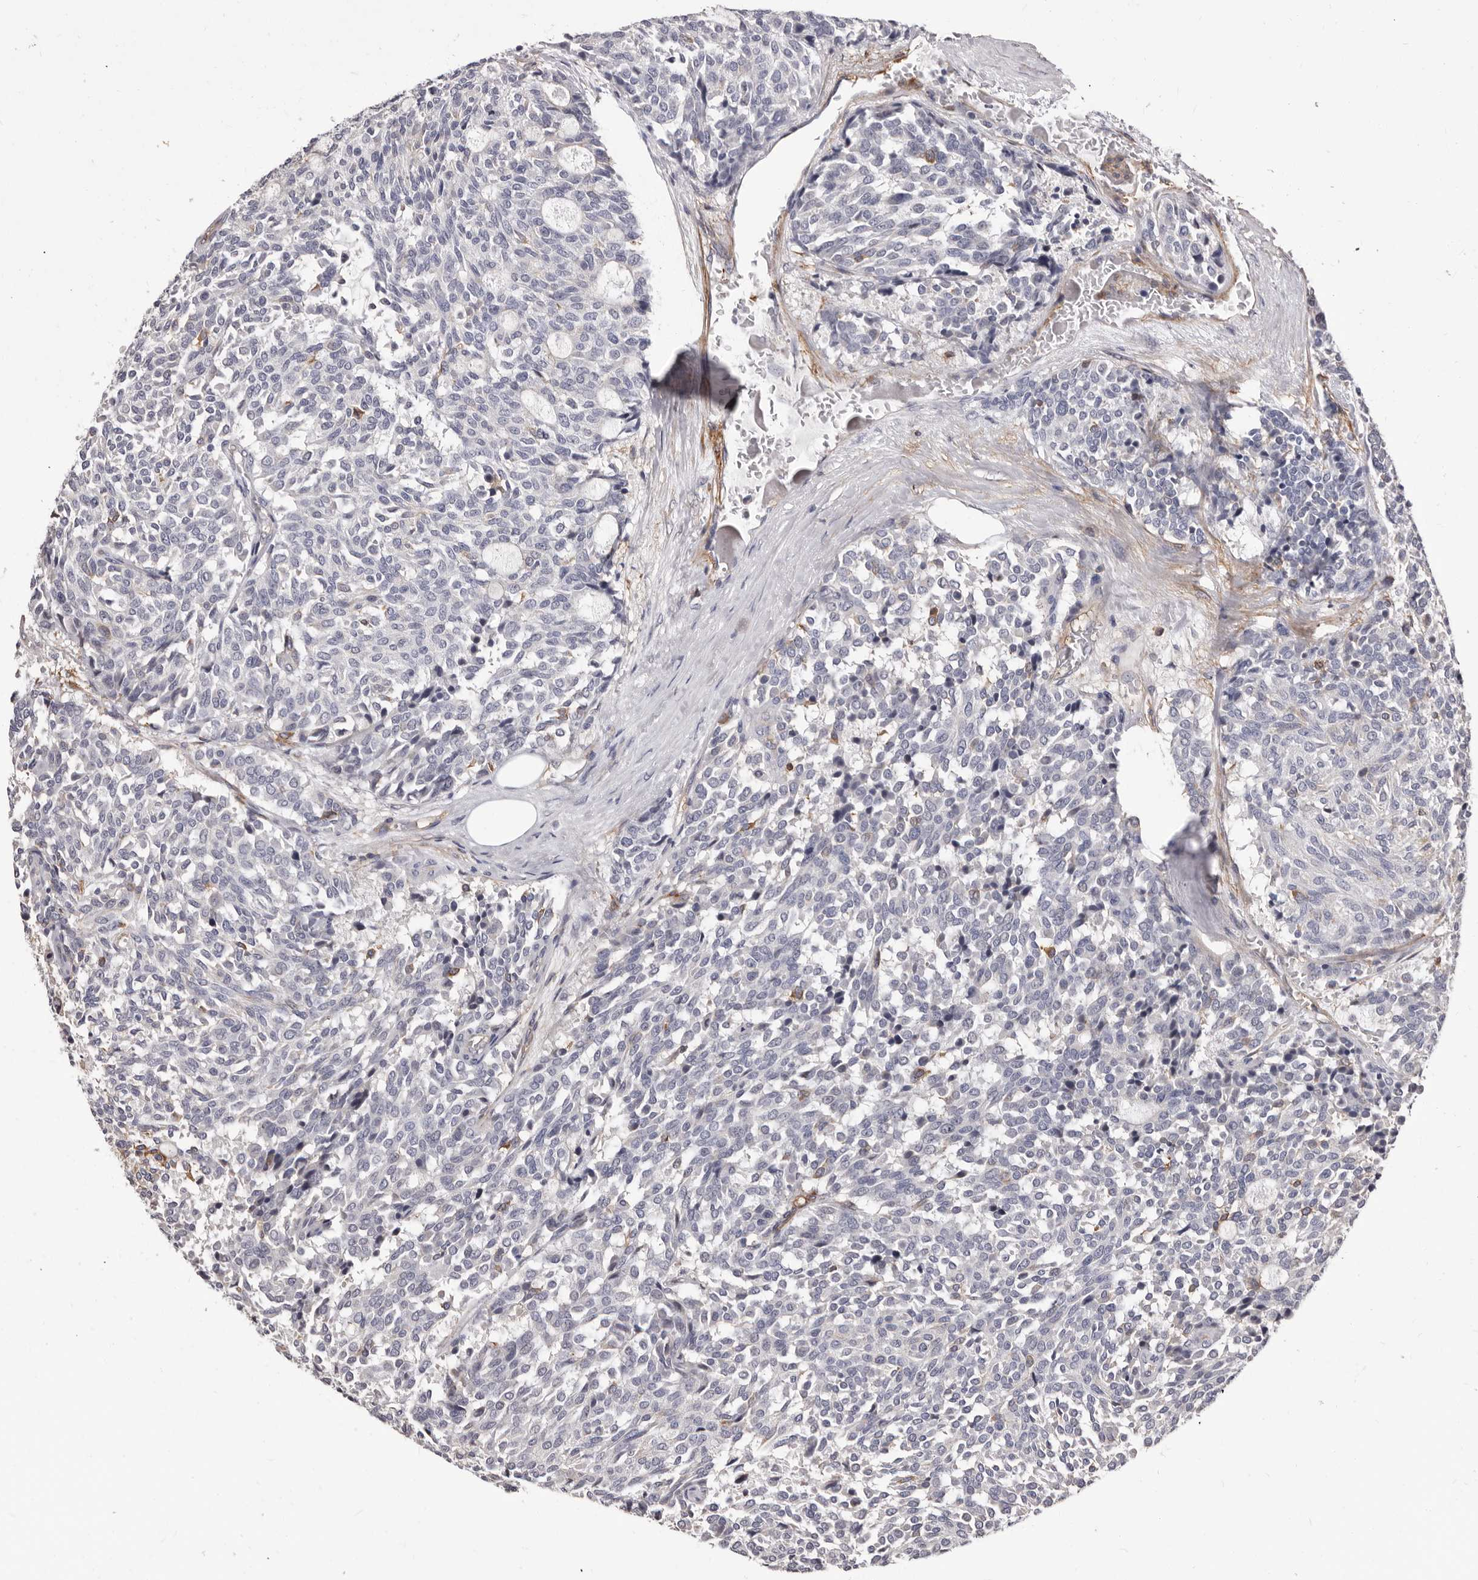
{"staining": {"intensity": "negative", "quantity": "none", "location": "none"}, "tissue": "carcinoid", "cell_type": "Tumor cells", "image_type": "cancer", "snomed": [{"axis": "morphology", "description": "Carcinoid, malignant, NOS"}, {"axis": "topography", "description": "Pancreas"}], "caption": "DAB immunohistochemical staining of carcinoid (malignant) reveals no significant staining in tumor cells.", "gene": "NIBAN1", "patient": {"sex": "female", "age": 54}}